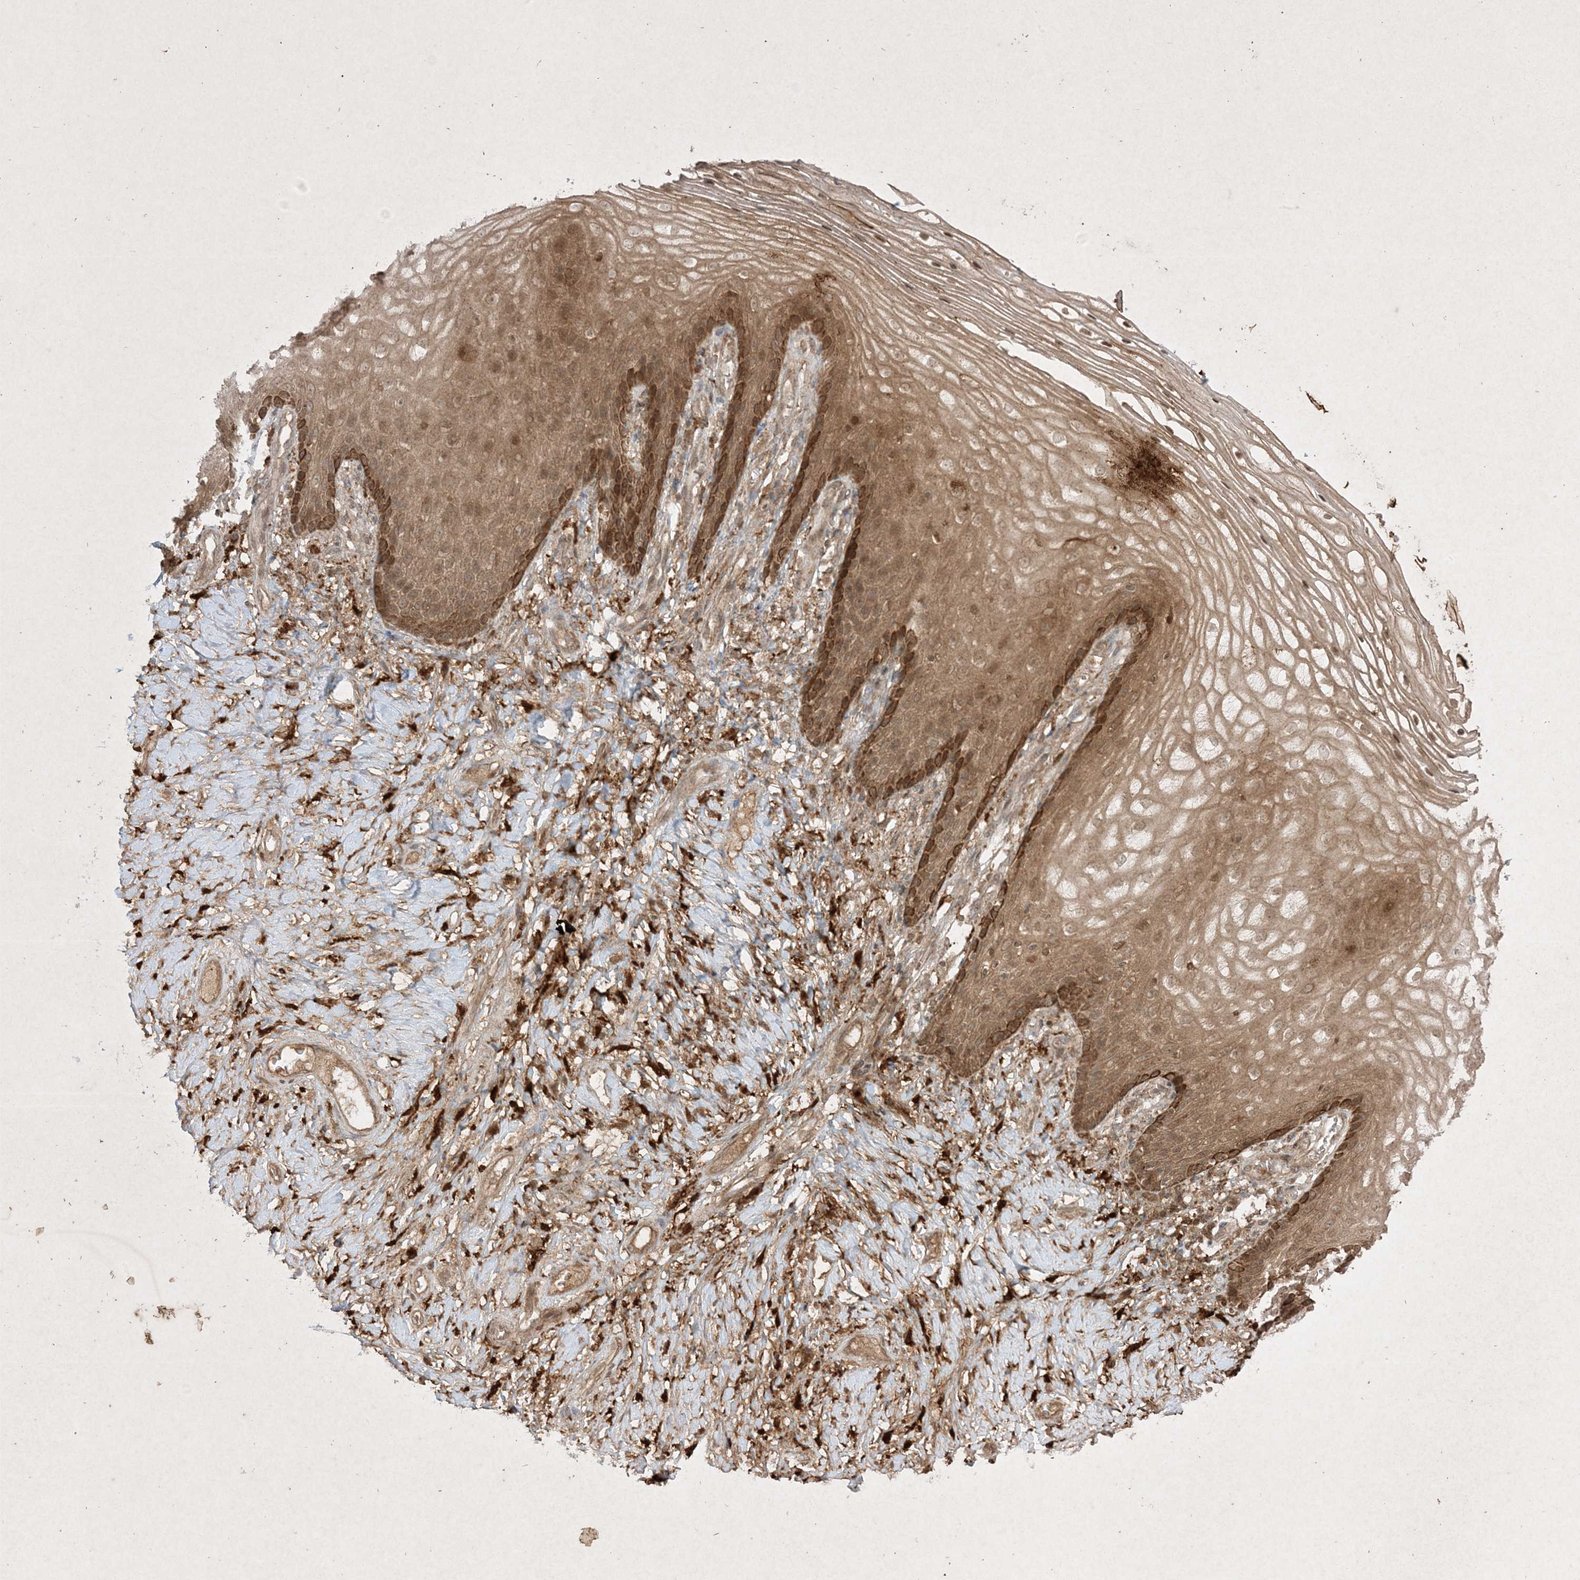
{"staining": {"intensity": "strong", "quantity": "25%-75%", "location": "cytoplasmic/membranous"}, "tissue": "vagina", "cell_type": "Squamous epithelial cells", "image_type": "normal", "snomed": [{"axis": "morphology", "description": "Normal tissue, NOS"}, {"axis": "topography", "description": "Vagina"}], "caption": "The image reveals staining of benign vagina, revealing strong cytoplasmic/membranous protein staining (brown color) within squamous epithelial cells. (DAB IHC, brown staining for protein, blue staining for nuclei).", "gene": "PTK6", "patient": {"sex": "female", "age": 60}}